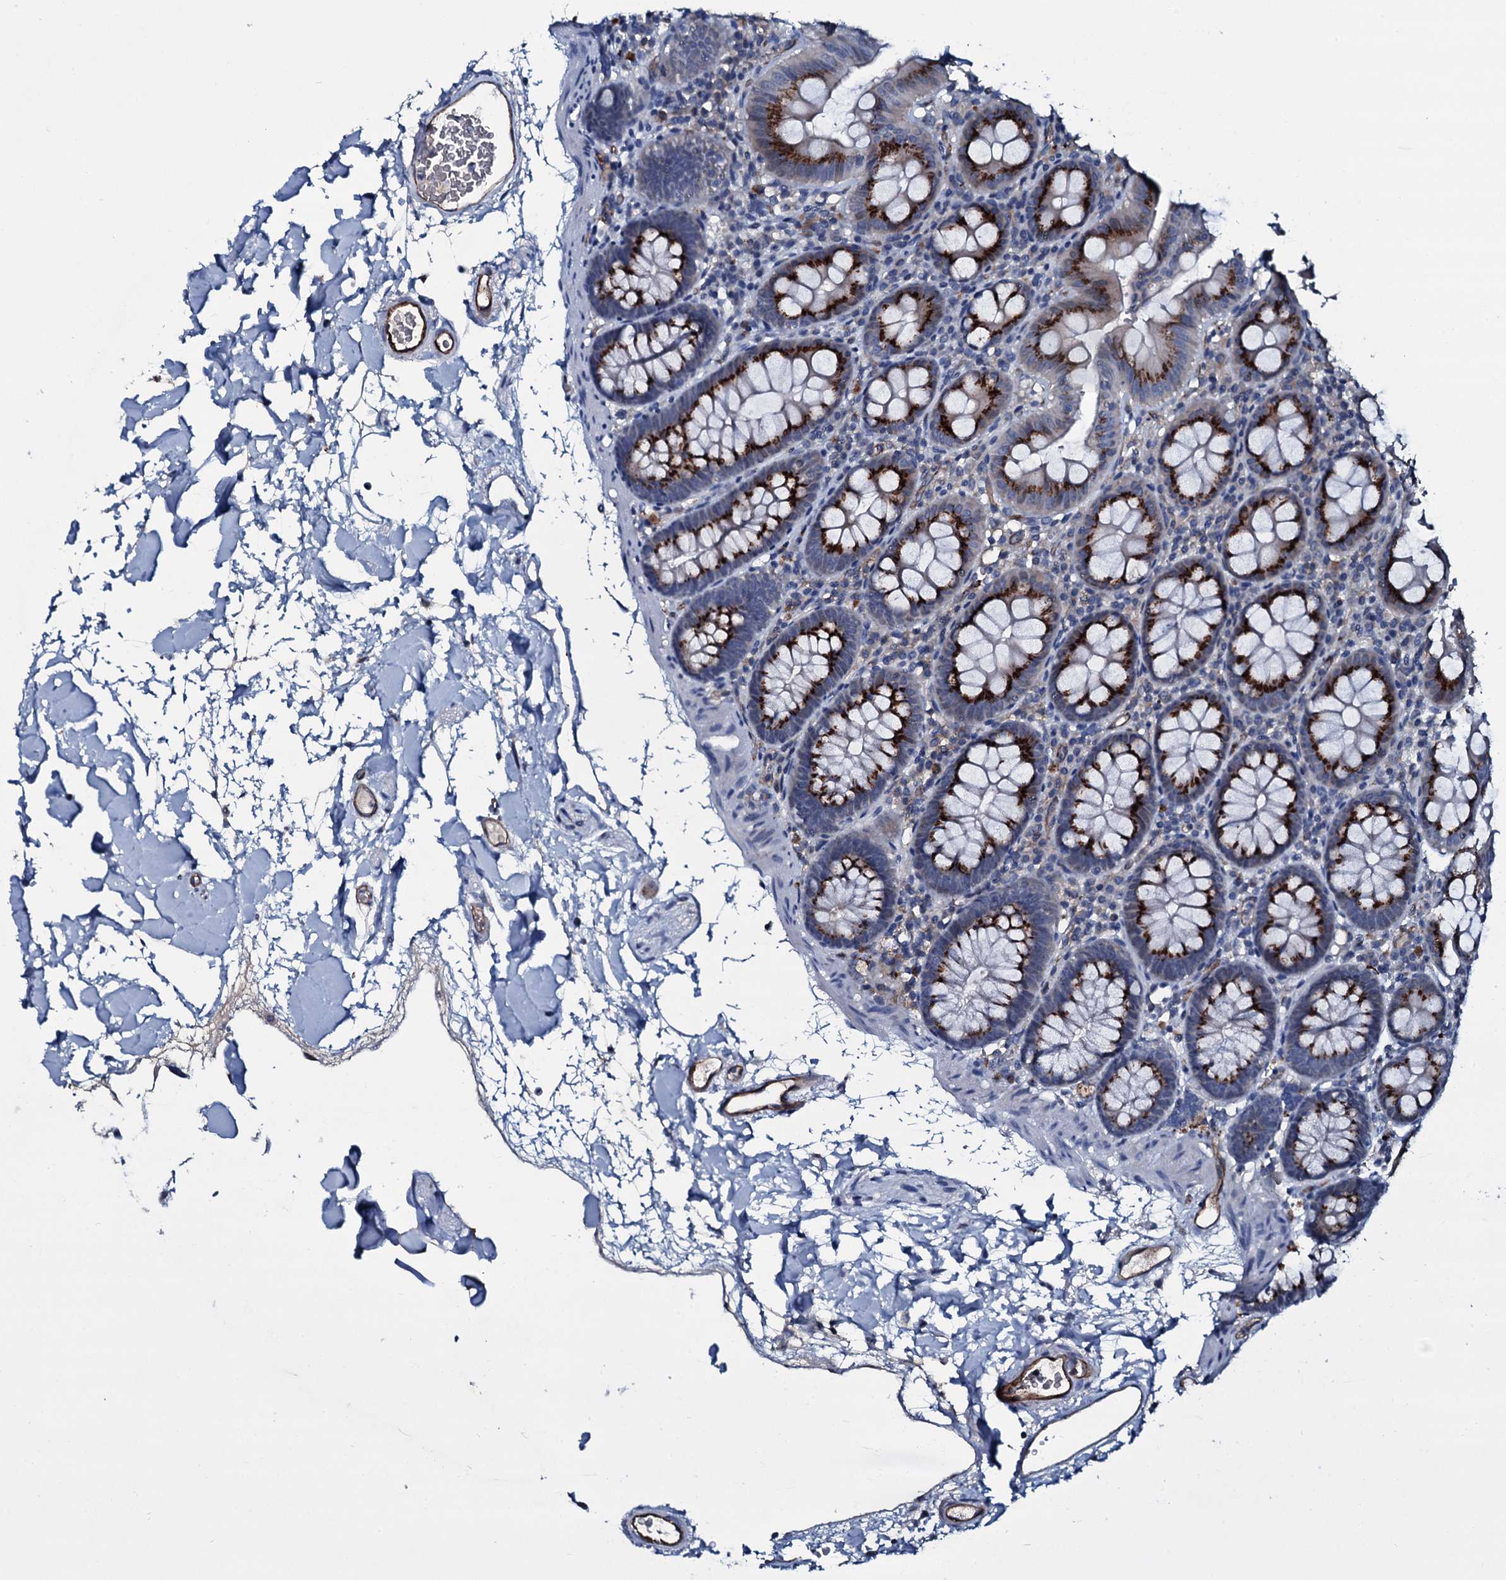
{"staining": {"intensity": "strong", "quantity": ">75%", "location": "cytoplasmic/membranous"}, "tissue": "colon", "cell_type": "Endothelial cells", "image_type": "normal", "snomed": [{"axis": "morphology", "description": "Normal tissue, NOS"}, {"axis": "topography", "description": "Colon"}], "caption": "The image reveals staining of normal colon, revealing strong cytoplasmic/membranous protein staining (brown color) within endothelial cells. The staining was performed using DAB, with brown indicating positive protein expression. Nuclei are stained blue with hematoxylin.", "gene": "CLEC14A", "patient": {"sex": "male", "age": 75}}